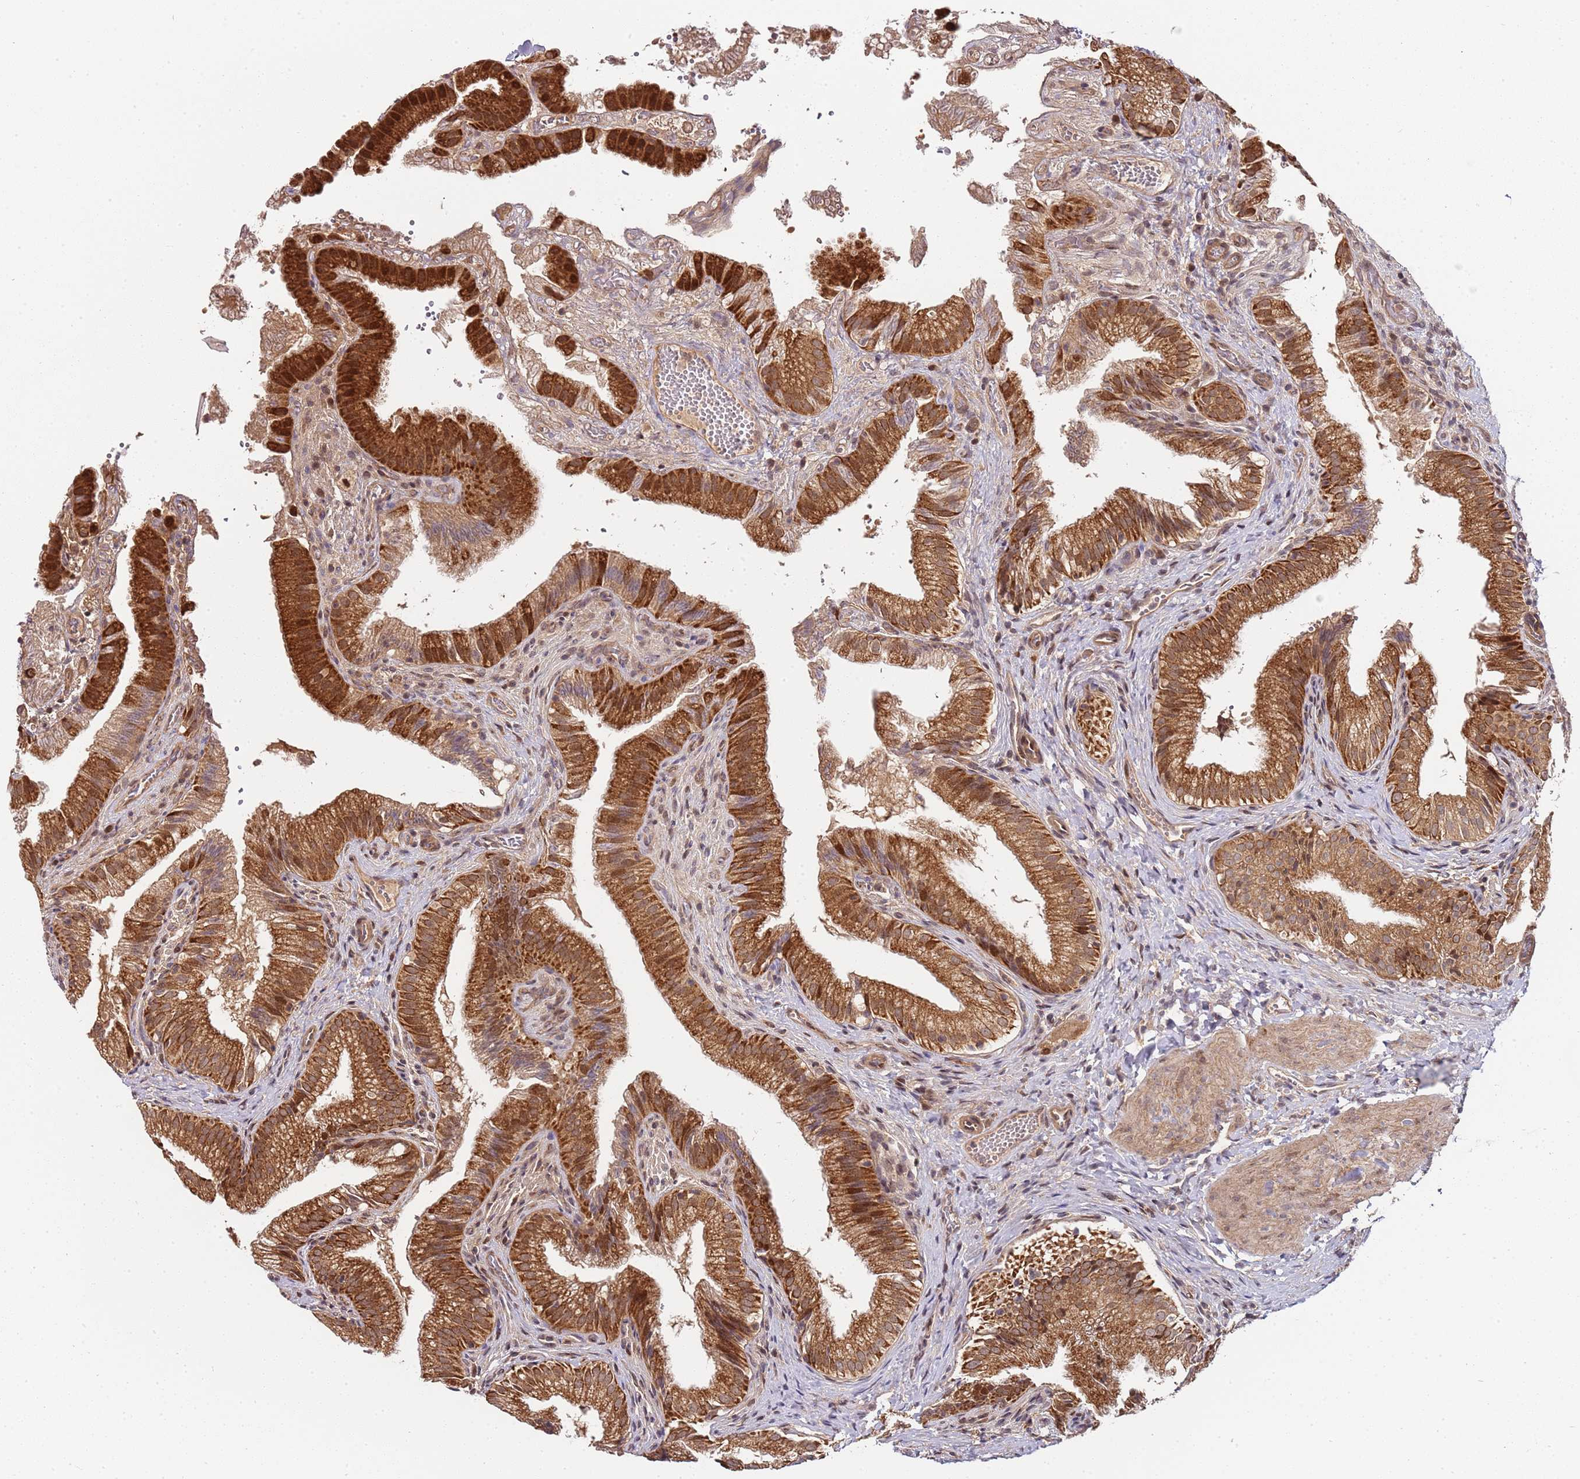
{"staining": {"intensity": "strong", "quantity": ">75%", "location": "cytoplasmic/membranous,nuclear"}, "tissue": "gallbladder", "cell_type": "Glandular cells", "image_type": "normal", "snomed": [{"axis": "morphology", "description": "Normal tissue, NOS"}, {"axis": "topography", "description": "Gallbladder"}], "caption": "Protein staining demonstrates strong cytoplasmic/membranous,nuclear staining in about >75% of glandular cells in unremarkable gallbladder.", "gene": "EDC3", "patient": {"sex": "female", "age": 30}}